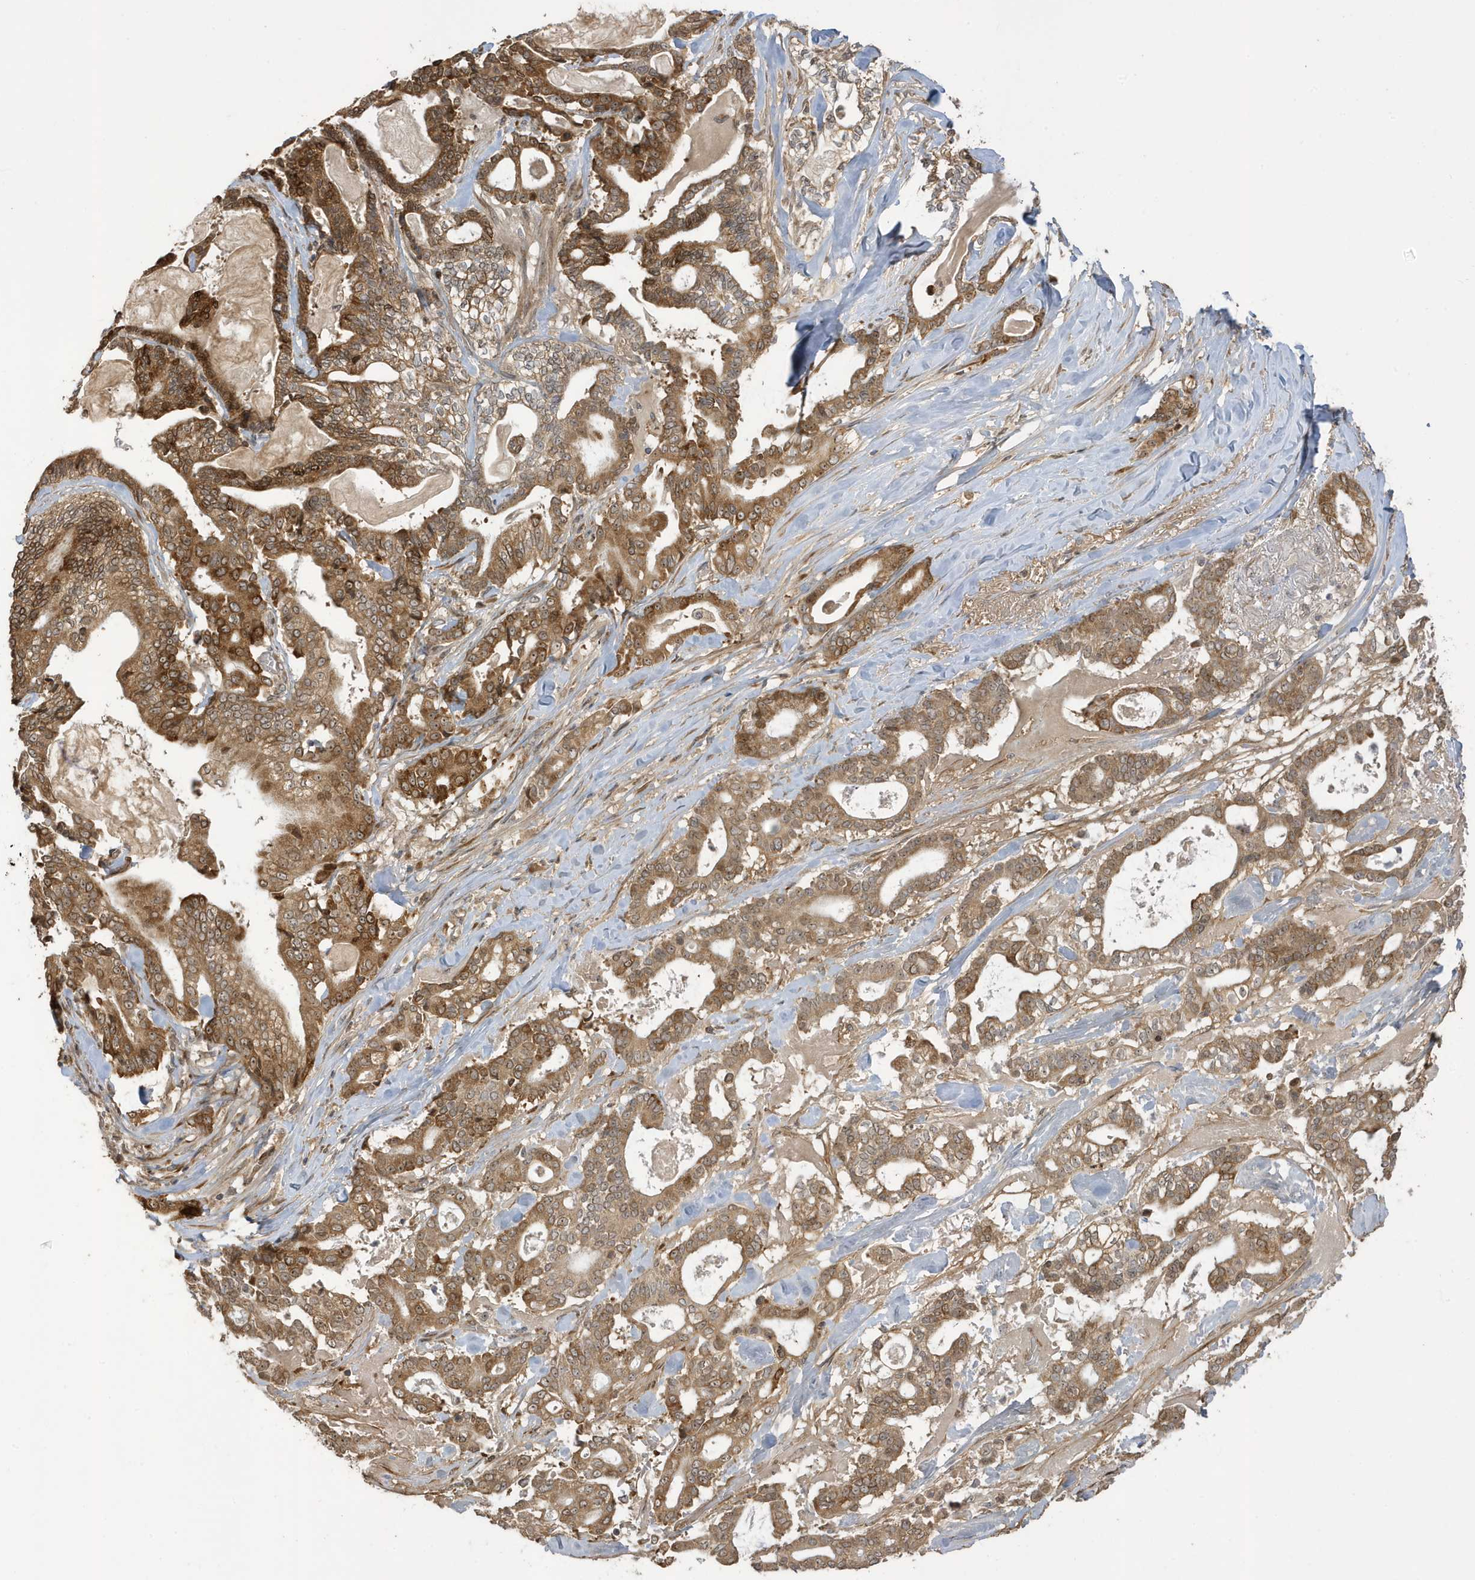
{"staining": {"intensity": "moderate", "quantity": ">75%", "location": "cytoplasmic/membranous"}, "tissue": "pancreatic cancer", "cell_type": "Tumor cells", "image_type": "cancer", "snomed": [{"axis": "morphology", "description": "Adenocarcinoma, NOS"}, {"axis": "topography", "description": "Pancreas"}], "caption": "An image of human pancreatic cancer (adenocarcinoma) stained for a protein reveals moderate cytoplasmic/membranous brown staining in tumor cells.", "gene": "ECM2", "patient": {"sex": "male", "age": 63}}